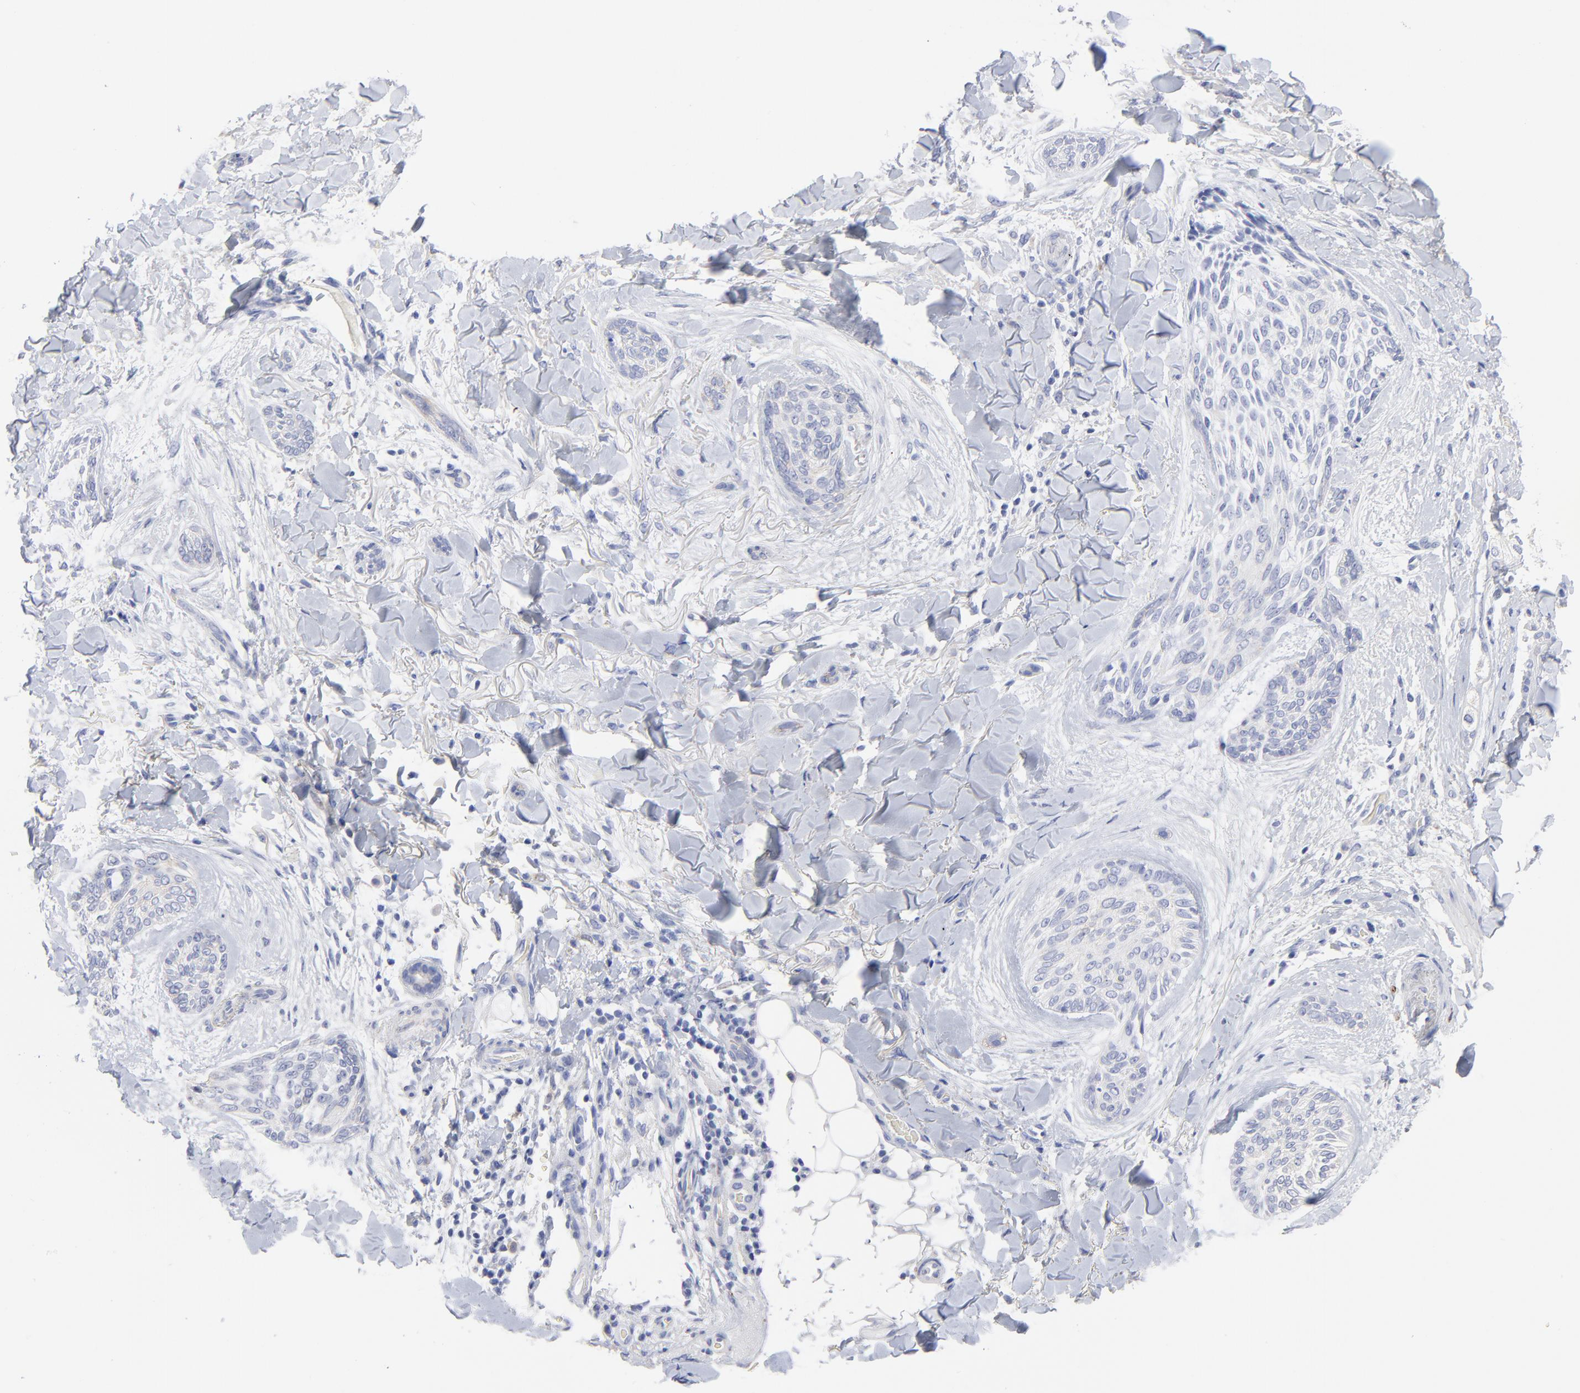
{"staining": {"intensity": "negative", "quantity": "none", "location": "none"}, "tissue": "skin cancer", "cell_type": "Tumor cells", "image_type": "cancer", "snomed": [{"axis": "morphology", "description": "Normal tissue, NOS"}, {"axis": "morphology", "description": "Basal cell carcinoma"}, {"axis": "topography", "description": "Skin"}], "caption": "An image of human basal cell carcinoma (skin) is negative for staining in tumor cells.", "gene": "CNTN3", "patient": {"sex": "female", "age": 71}}